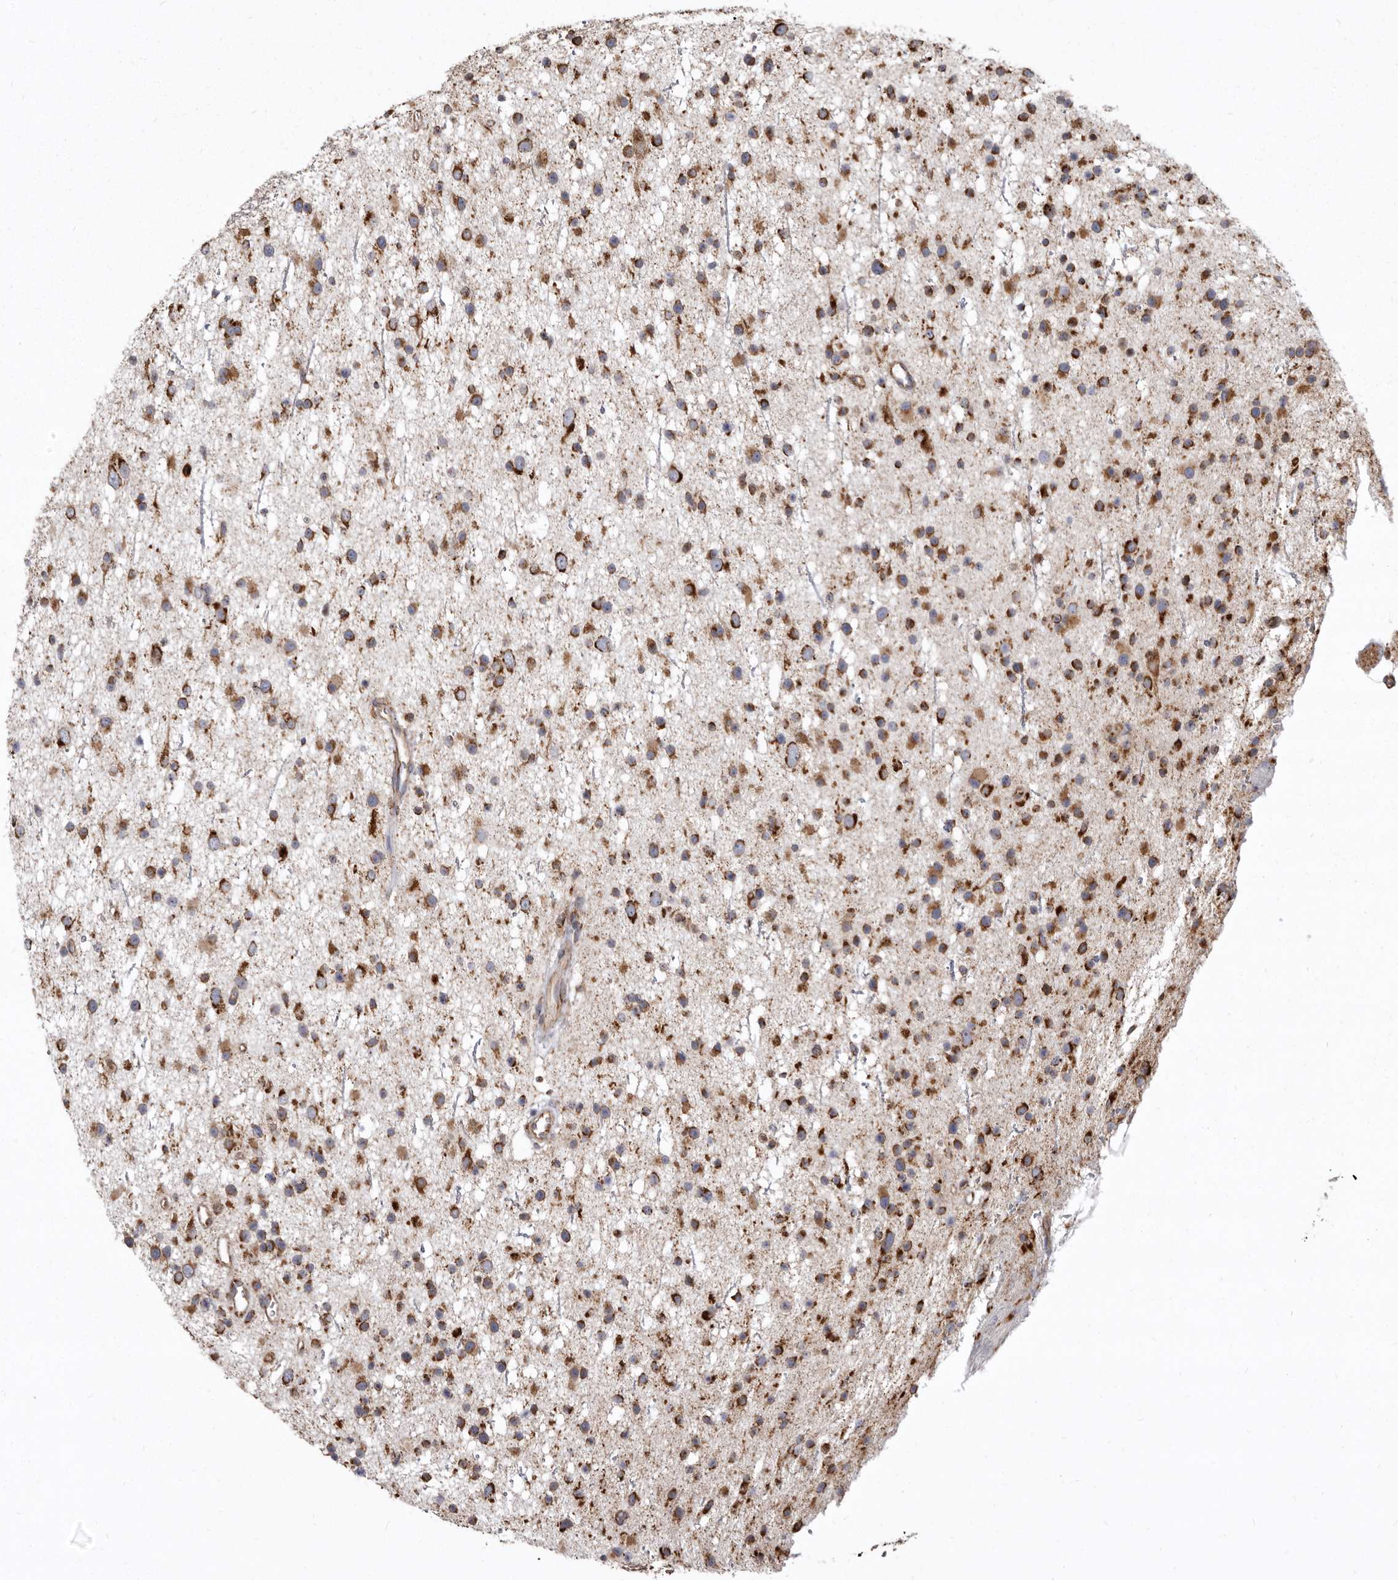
{"staining": {"intensity": "strong", "quantity": ">75%", "location": "cytoplasmic/membranous"}, "tissue": "glioma", "cell_type": "Tumor cells", "image_type": "cancer", "snomed": [{"axis": "morphology", "description": "Glioma, malignant, Low grade"}, {"axis": "topography", "description": "Cerebral cortex"}], "caption": "High-magnification brightfield microscopy of low-grade glioma (malignant) stained with DAB (3,3'-diaminobenzidine) (brown) and counterstained with hematoxylin (blue). tumor cells exhibit strong cytoplasmic/membranous expression is appreciated in approximately>75% of cells.", "gene": "CDK5RAP3", "patient": {"sex": "female", "age": 39}}